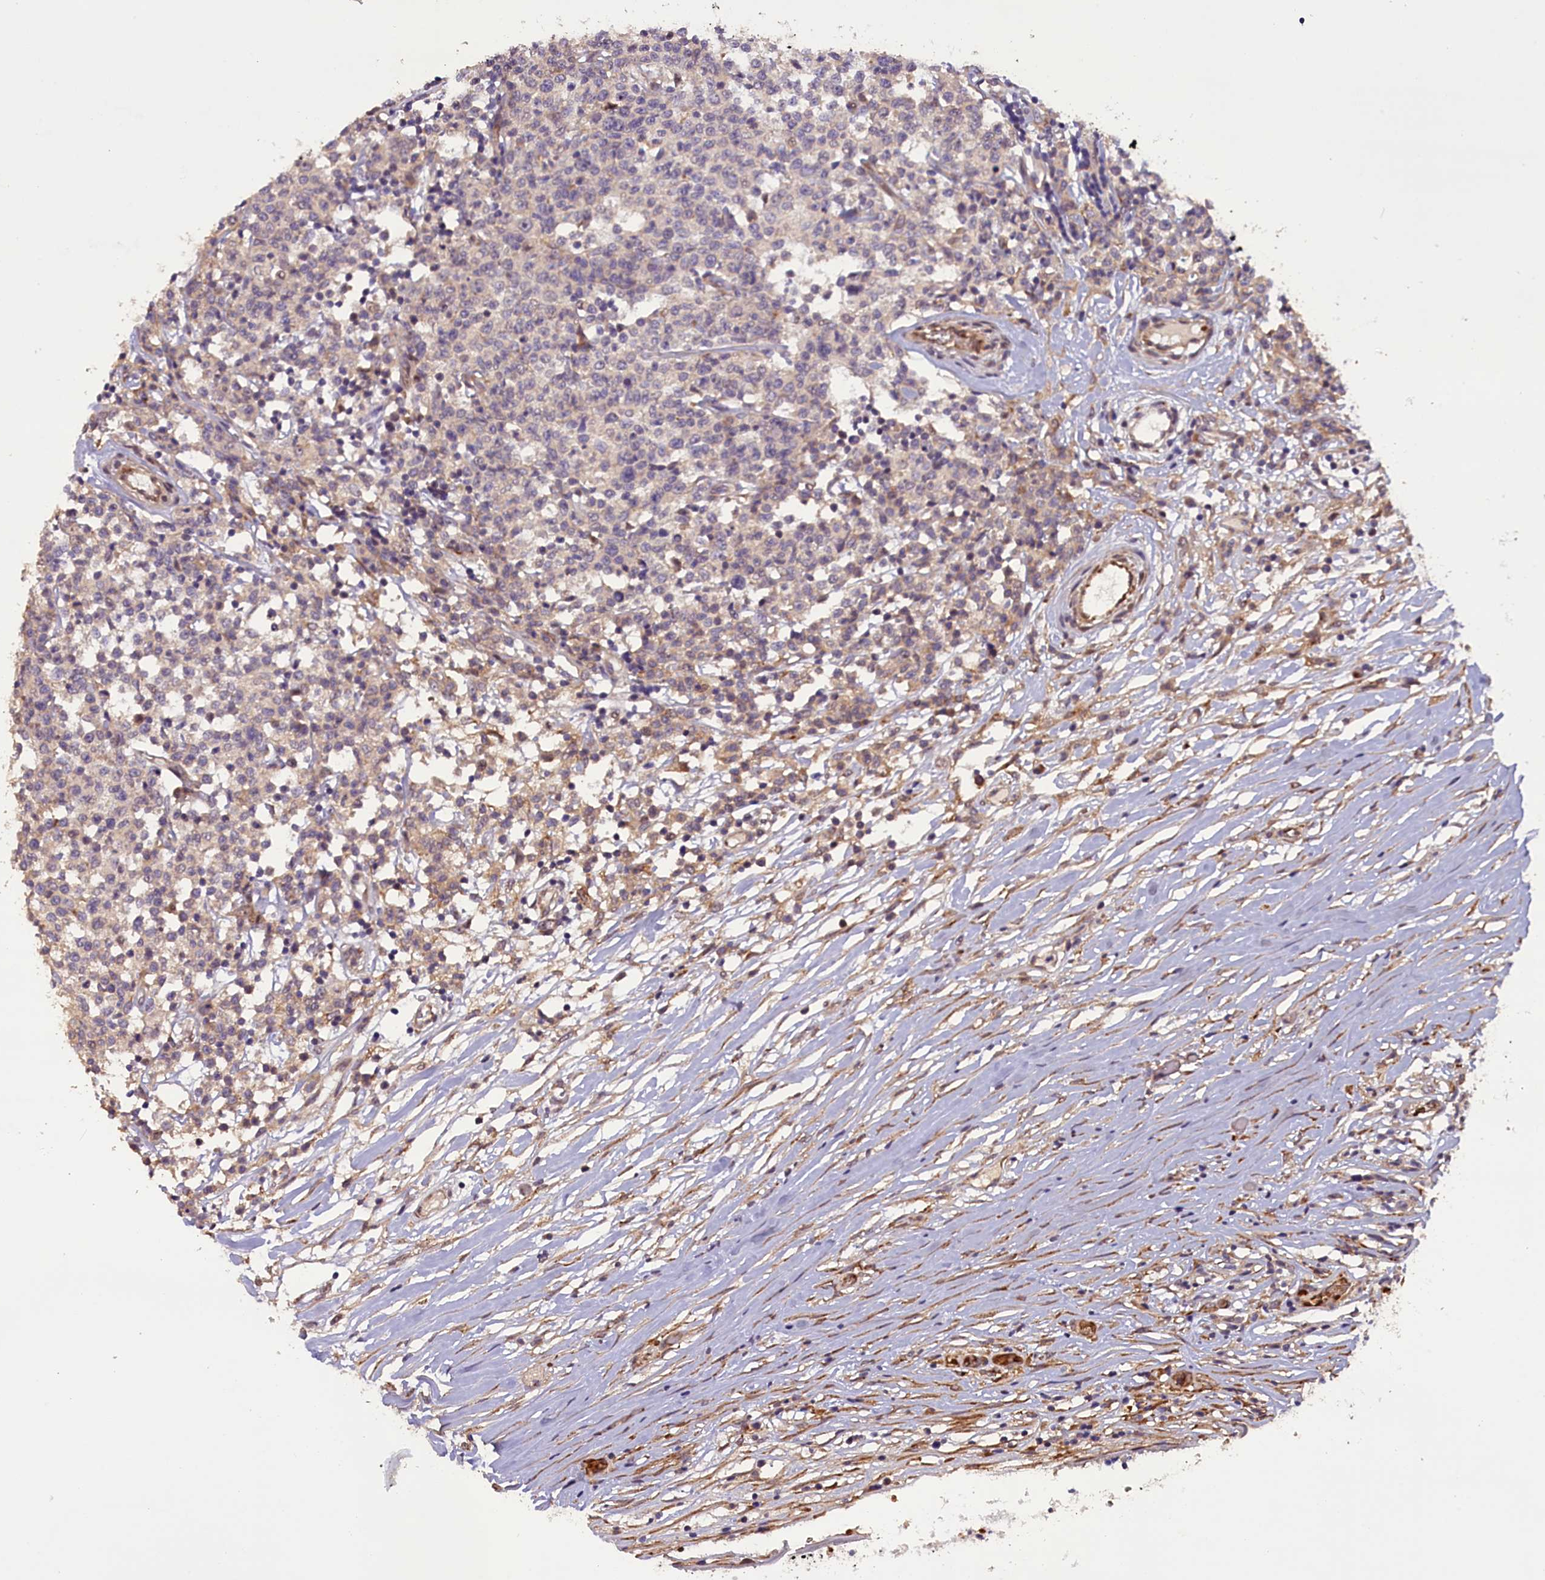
{"staining": {"intensity": "negative", "quantity": "none", "location": "none"}, "tissue": "lymphoma", "cell_type": "Tumor cells", "image_type": "cancer", "snomed": [{"axis": "morphology", "description": "Malignant lymphoma, non-Hodgkin's type, Low grade"}, {"axis": "topography", "description": "Small intestine"}], "caption": "Immunohistochemistry micrograph of human lymphoma stained for a protein (brown), which reveals no staining in tumor cells.", "gene": "CCDC9B", "patient": {"sex": "female", "age": 59}}